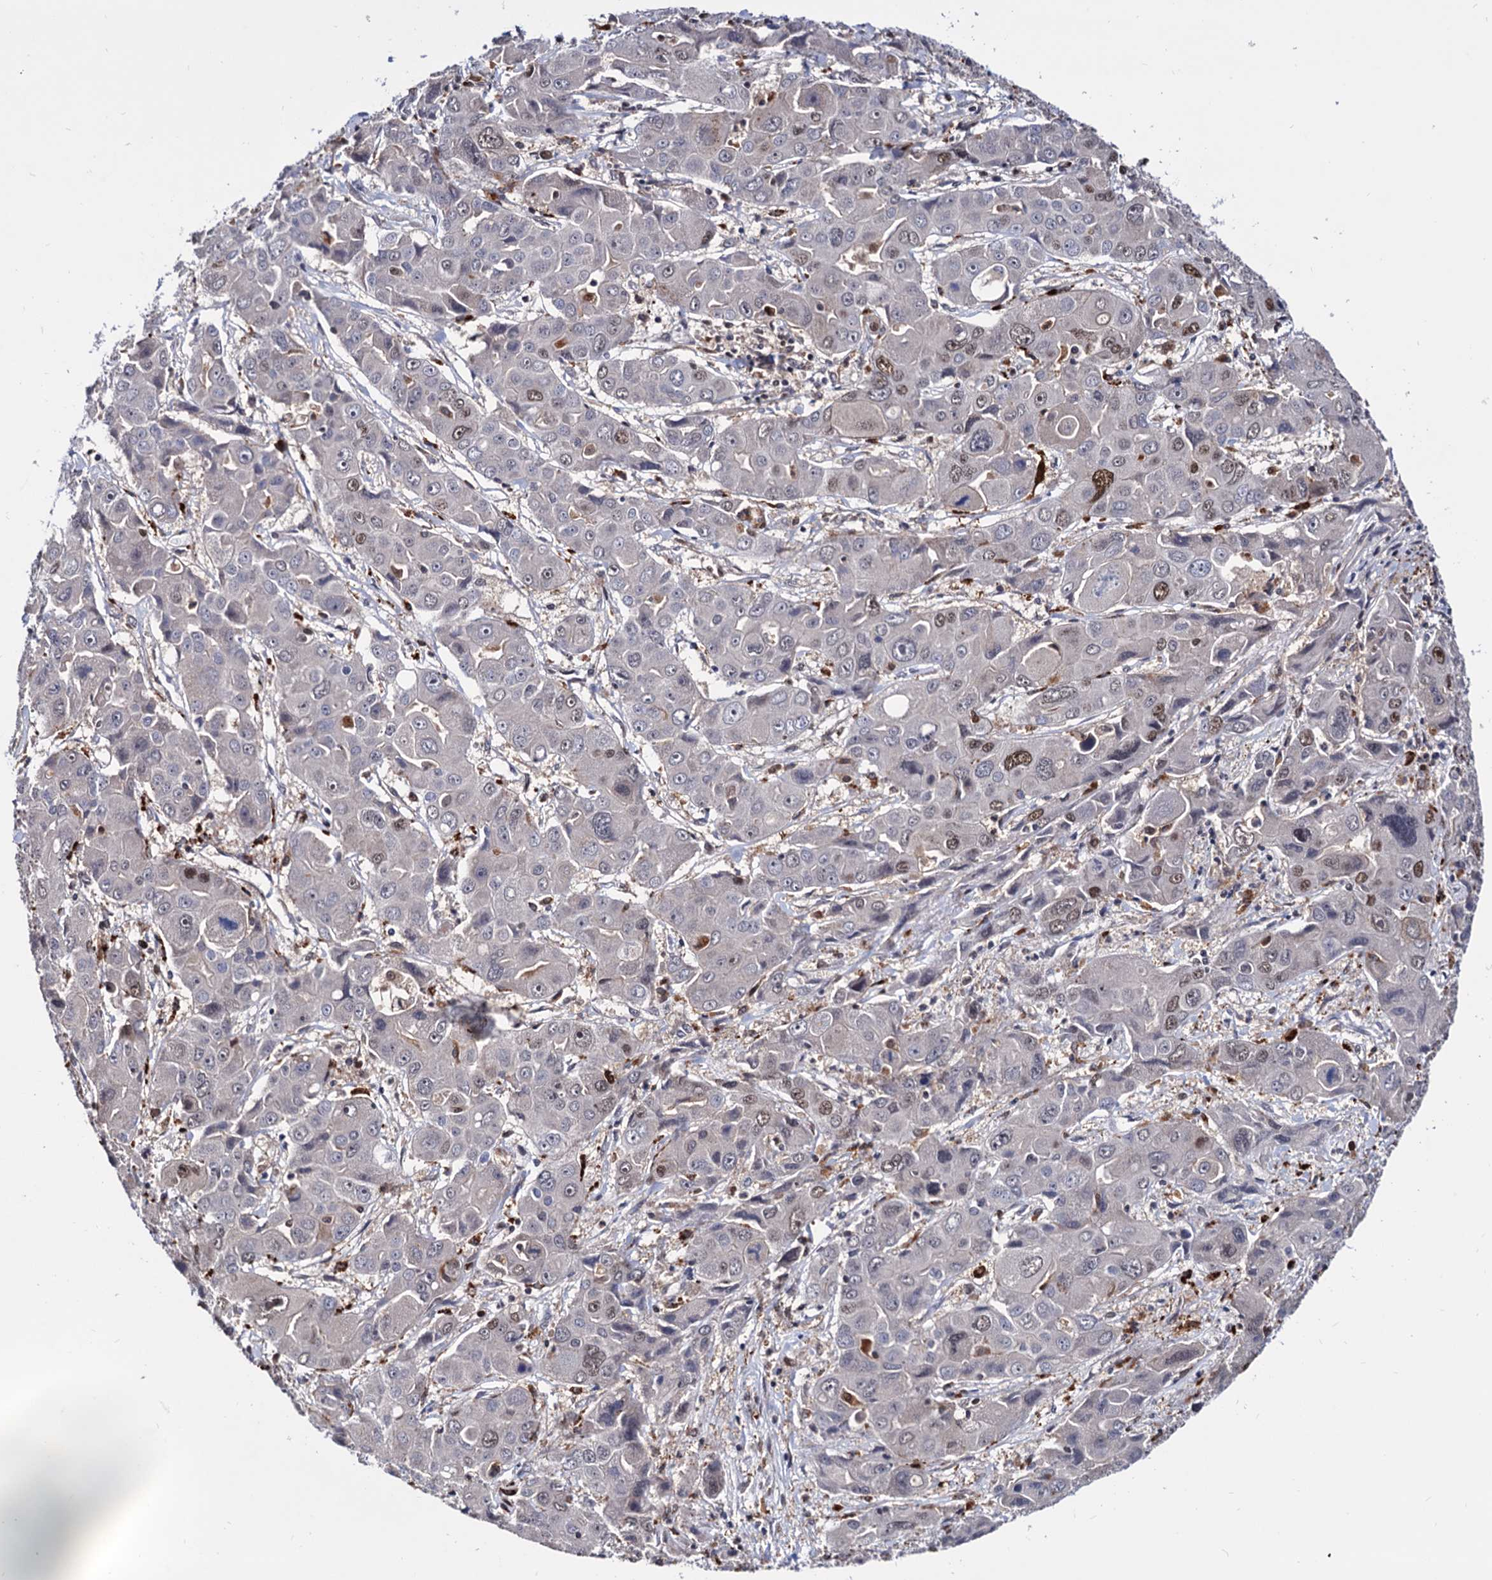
{"staining": {"intensity": "weak", "quantity": "<25%", "location": "nuclear"}, "tissue": "liver cancer", "cell_type": "Tumor cells", "image_type": "cancer", "snomed": [{"axis": "morphology", "description": "Cholangiocarcinoma"}, {"axis": "topography", "description": "Liver"}], "caption": "Tumor cells show no significant expression in liver cancer (cholangiocarcinoma).", "gene": "RNASEH2B", "patient": {"sex": "male", "age": 67}}